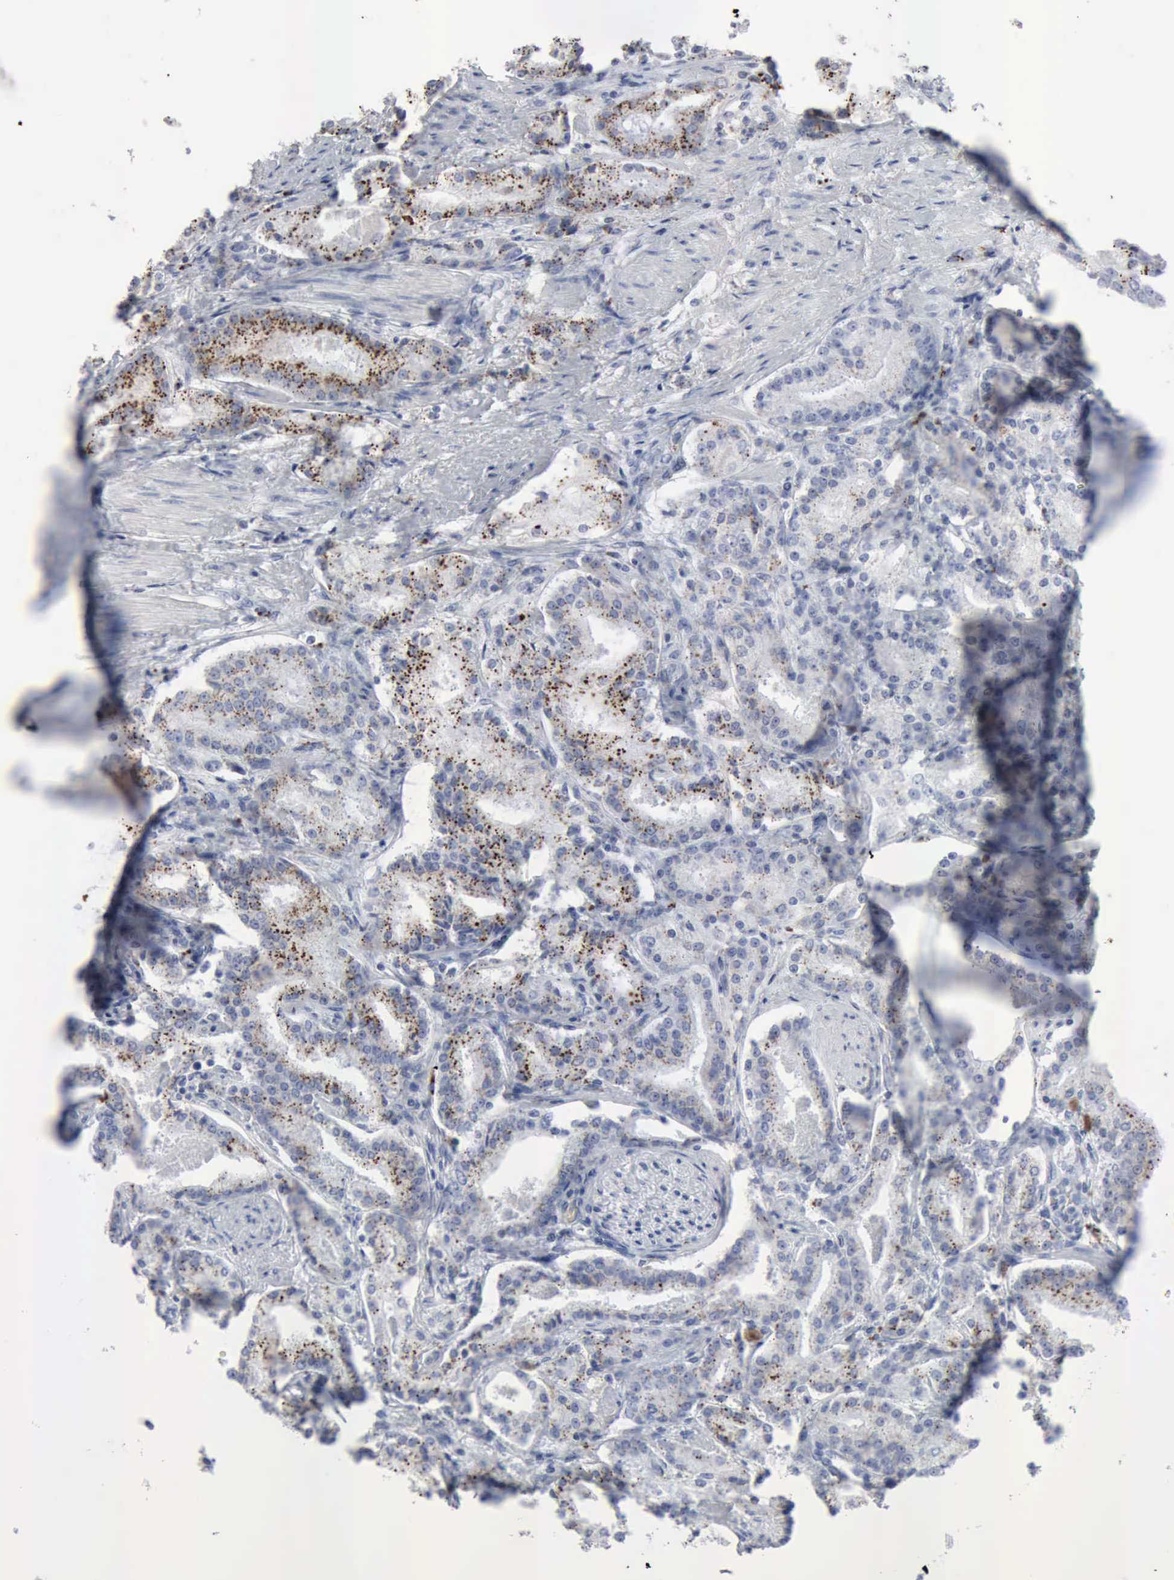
{"staining": {"intensity": "moderate", "quantity": "25%-75%", "location": "cytoplasmic/membranous"}, "tissue": "prostate cancer", "cell_type": "Tumor cells", "image_type": "cancer", "snomed": [{"axis": "morphology", "description": "Adenocarcinoma, Medium grade"}, {"axis": "topography", "description": "Prostate"}], "caption": "Moderate cytoplasmic/membranous protein positivity is appreciated in about 25%-75% of tumor cells in prostate cancer (adenocarcinoma (medium-grade)).", "gene": "GLA", "patient": {"sex": "male", "age": 72}}